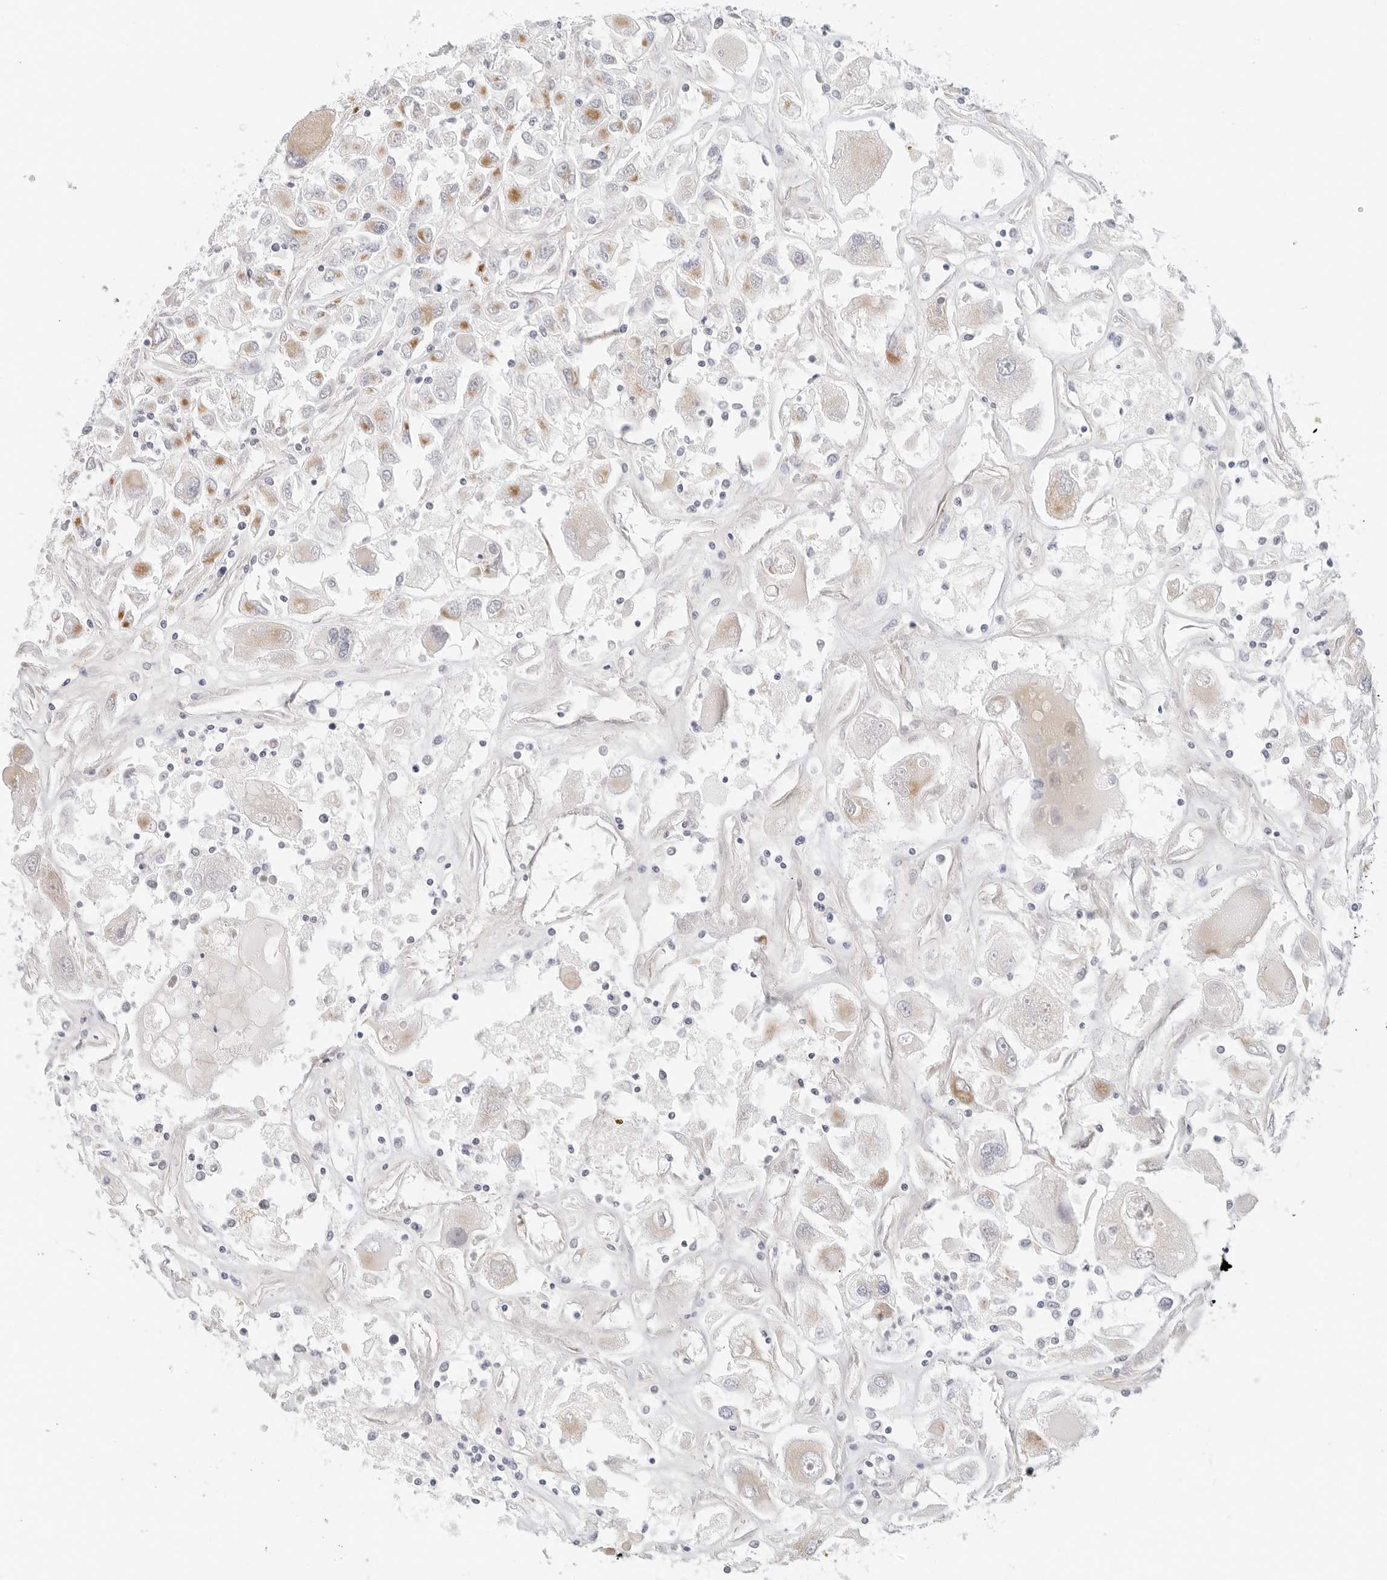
{"staining": {"intensity": "weak", "quantity": "<25%", "location": "cytoplasmic/membranous"}, "tissue": "renal cancer", "cell_type": "Tumor cells", "image_type": "cancer", "snomed": [{"axis": "morphology", "description": "Adenocarcinoma, NOS"}, {"axis": "topography", "description": "Kidney"}], "caption": "IHC of renal cancer (adenocarcinoma) displays no staining in tumor cells.", "gene": "RC3H1", "patient": {"sex": "female", "age": 52}}